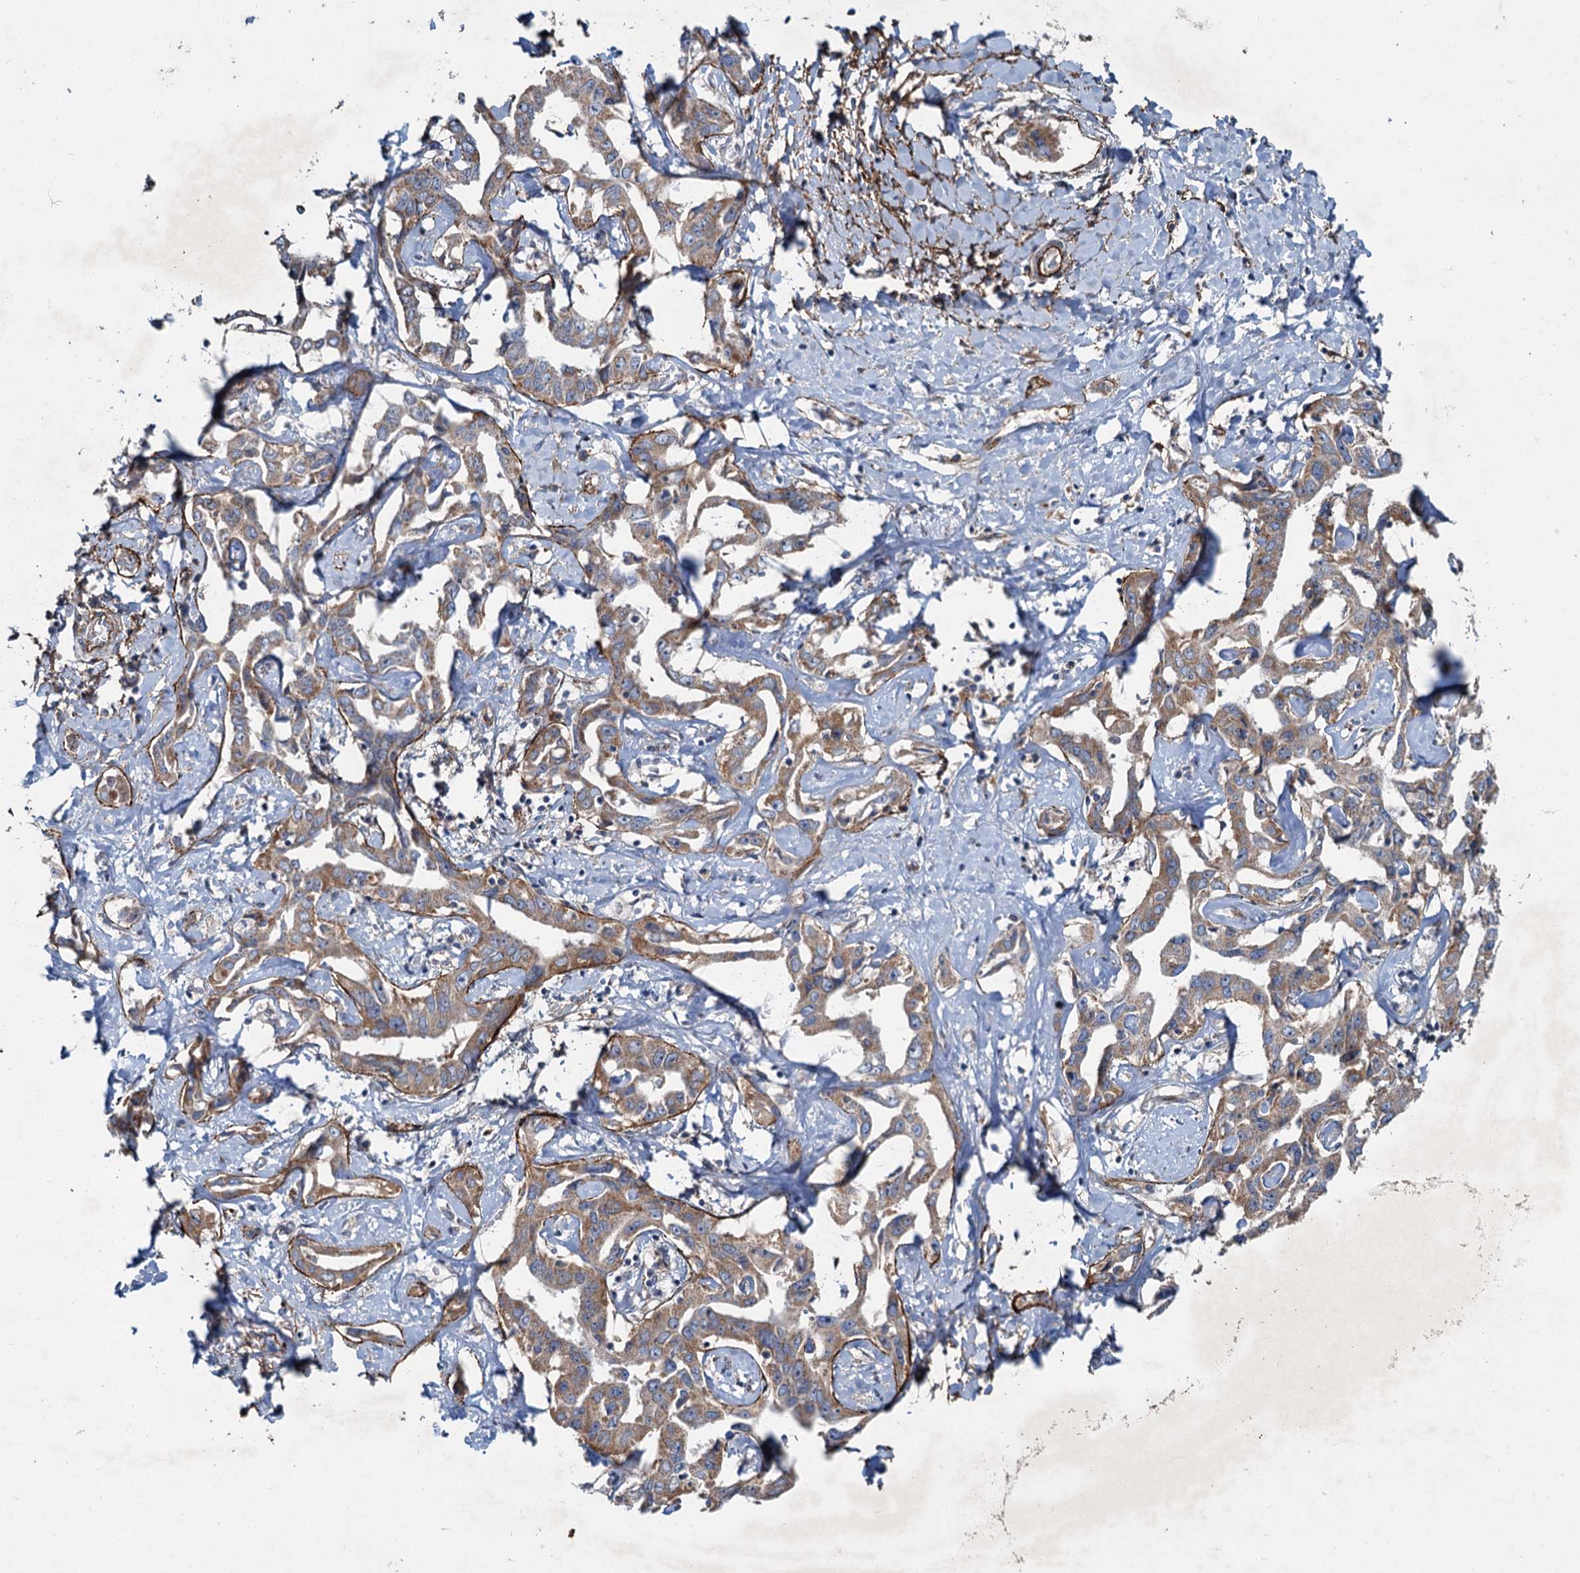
{"staining": {"intensity": "moderate", "quantity": ">75%", "location": "cytoplasmic/membranous"}, "tissue": "liver cancer", "cell_type": "Tumor cells", "image_type": "cancer", "snomed": [{"axis": "morphology", "description": "Cholangiocarcinoma"}, {"axis": "topography", "description": "Liver"}], "caption": "Liver cholangiocarcinoma was stained to show a protein in brown. There is medium levels of moderate cytoplasmic/membranous expression in approximately >75% of tumor cells.", "gene": "ADCY2", "patient": {"sex": "male", "age": 59}}